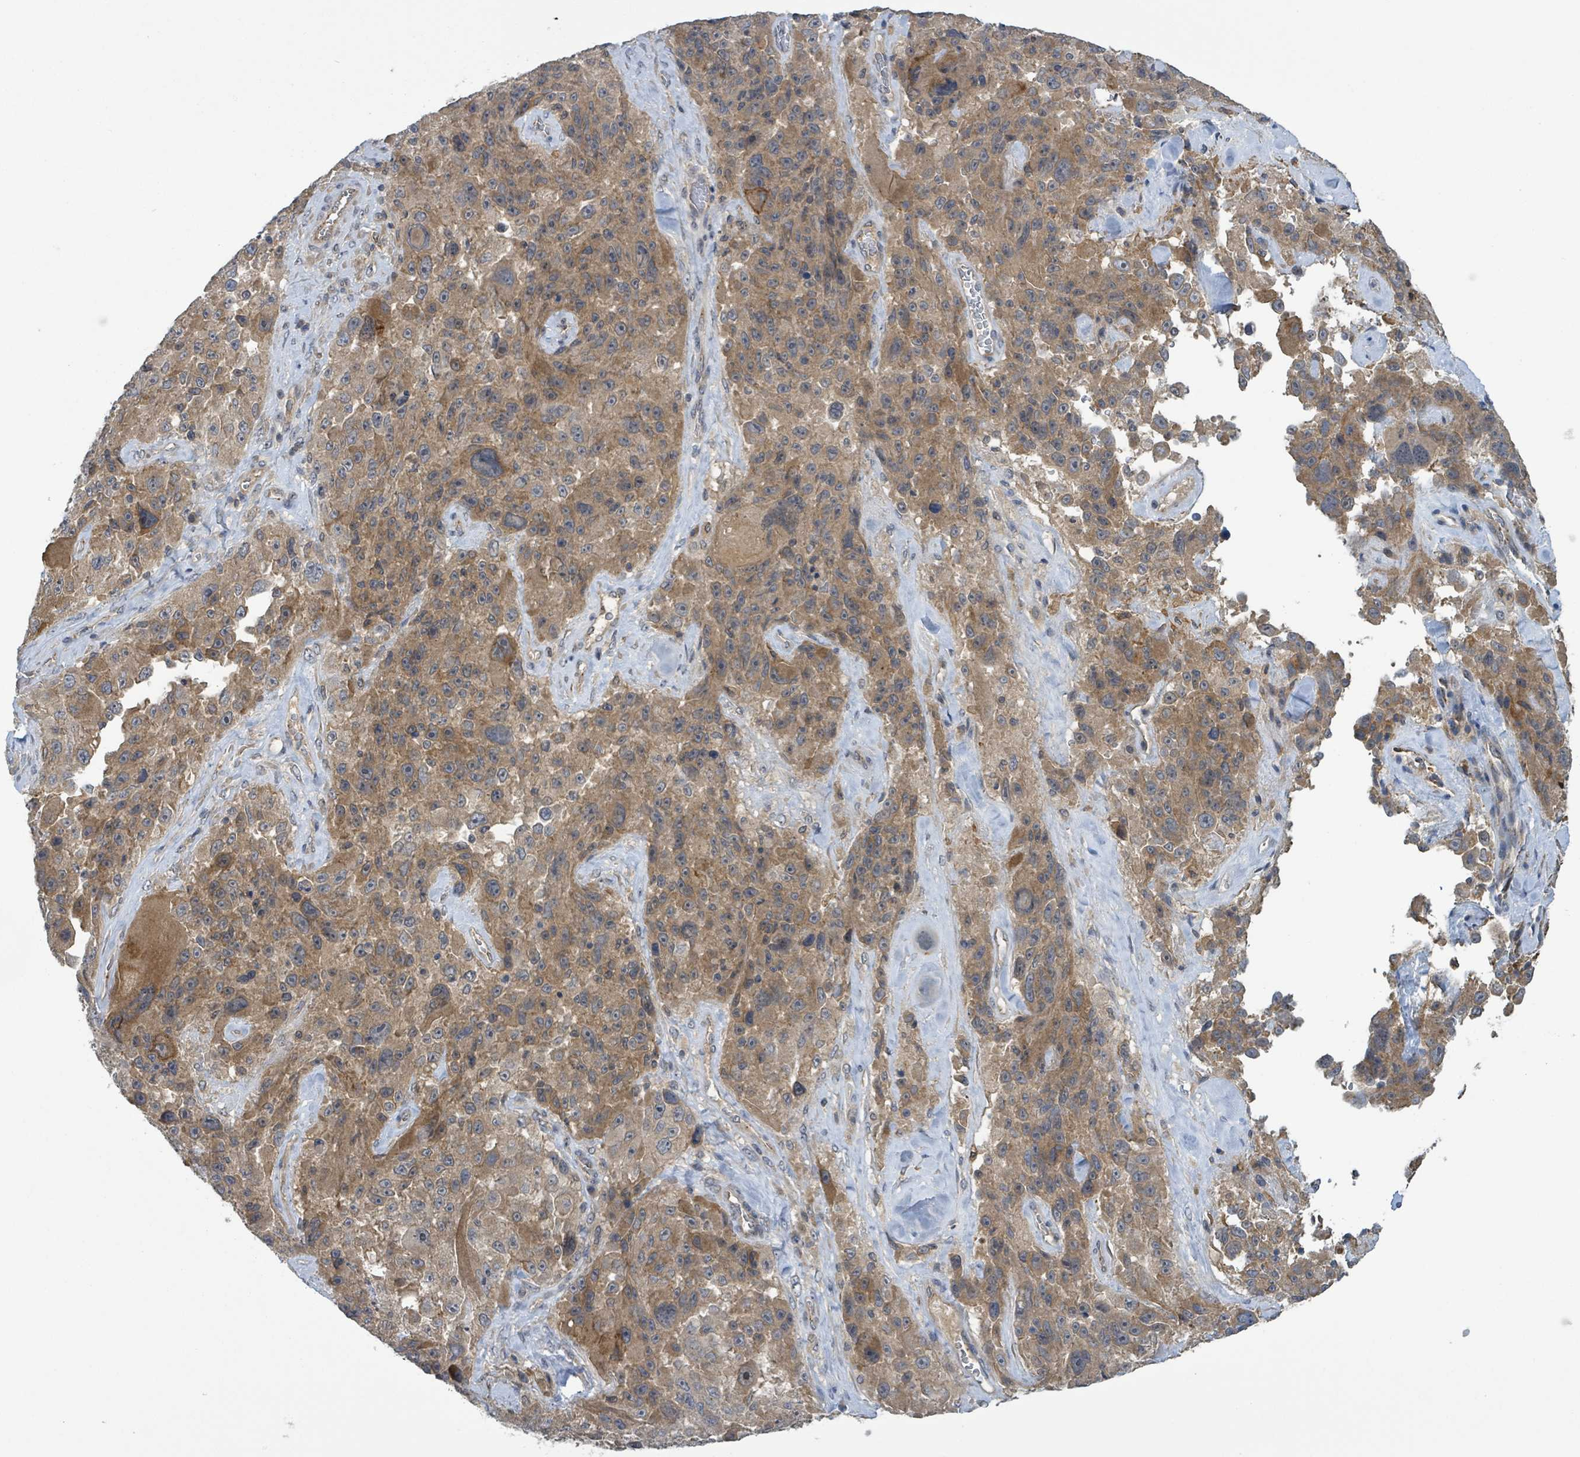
{"staining": {"intensity": "moderate", "quantity": ">75%", "location": "cytoplasmic/membranous"}, "tissue": "melanoma", "cell_type": "Tumor cells", "image_type": "cancer", "snomed": [{"axis": "morphology", "description": "Malignant melanoma, Metastatic site"}, {"axis": "topography", "description": "Lymph node"}], "caption": "Protein expression analysis of malignant melanoma (metastatic site) reveals moderate cytoplasmic/membranous expression in approximately >75% of tumor cells. Nuclei are stained in blue.", "gene": "CCDC121", "patient": {"sex": "male", "age": 62}}